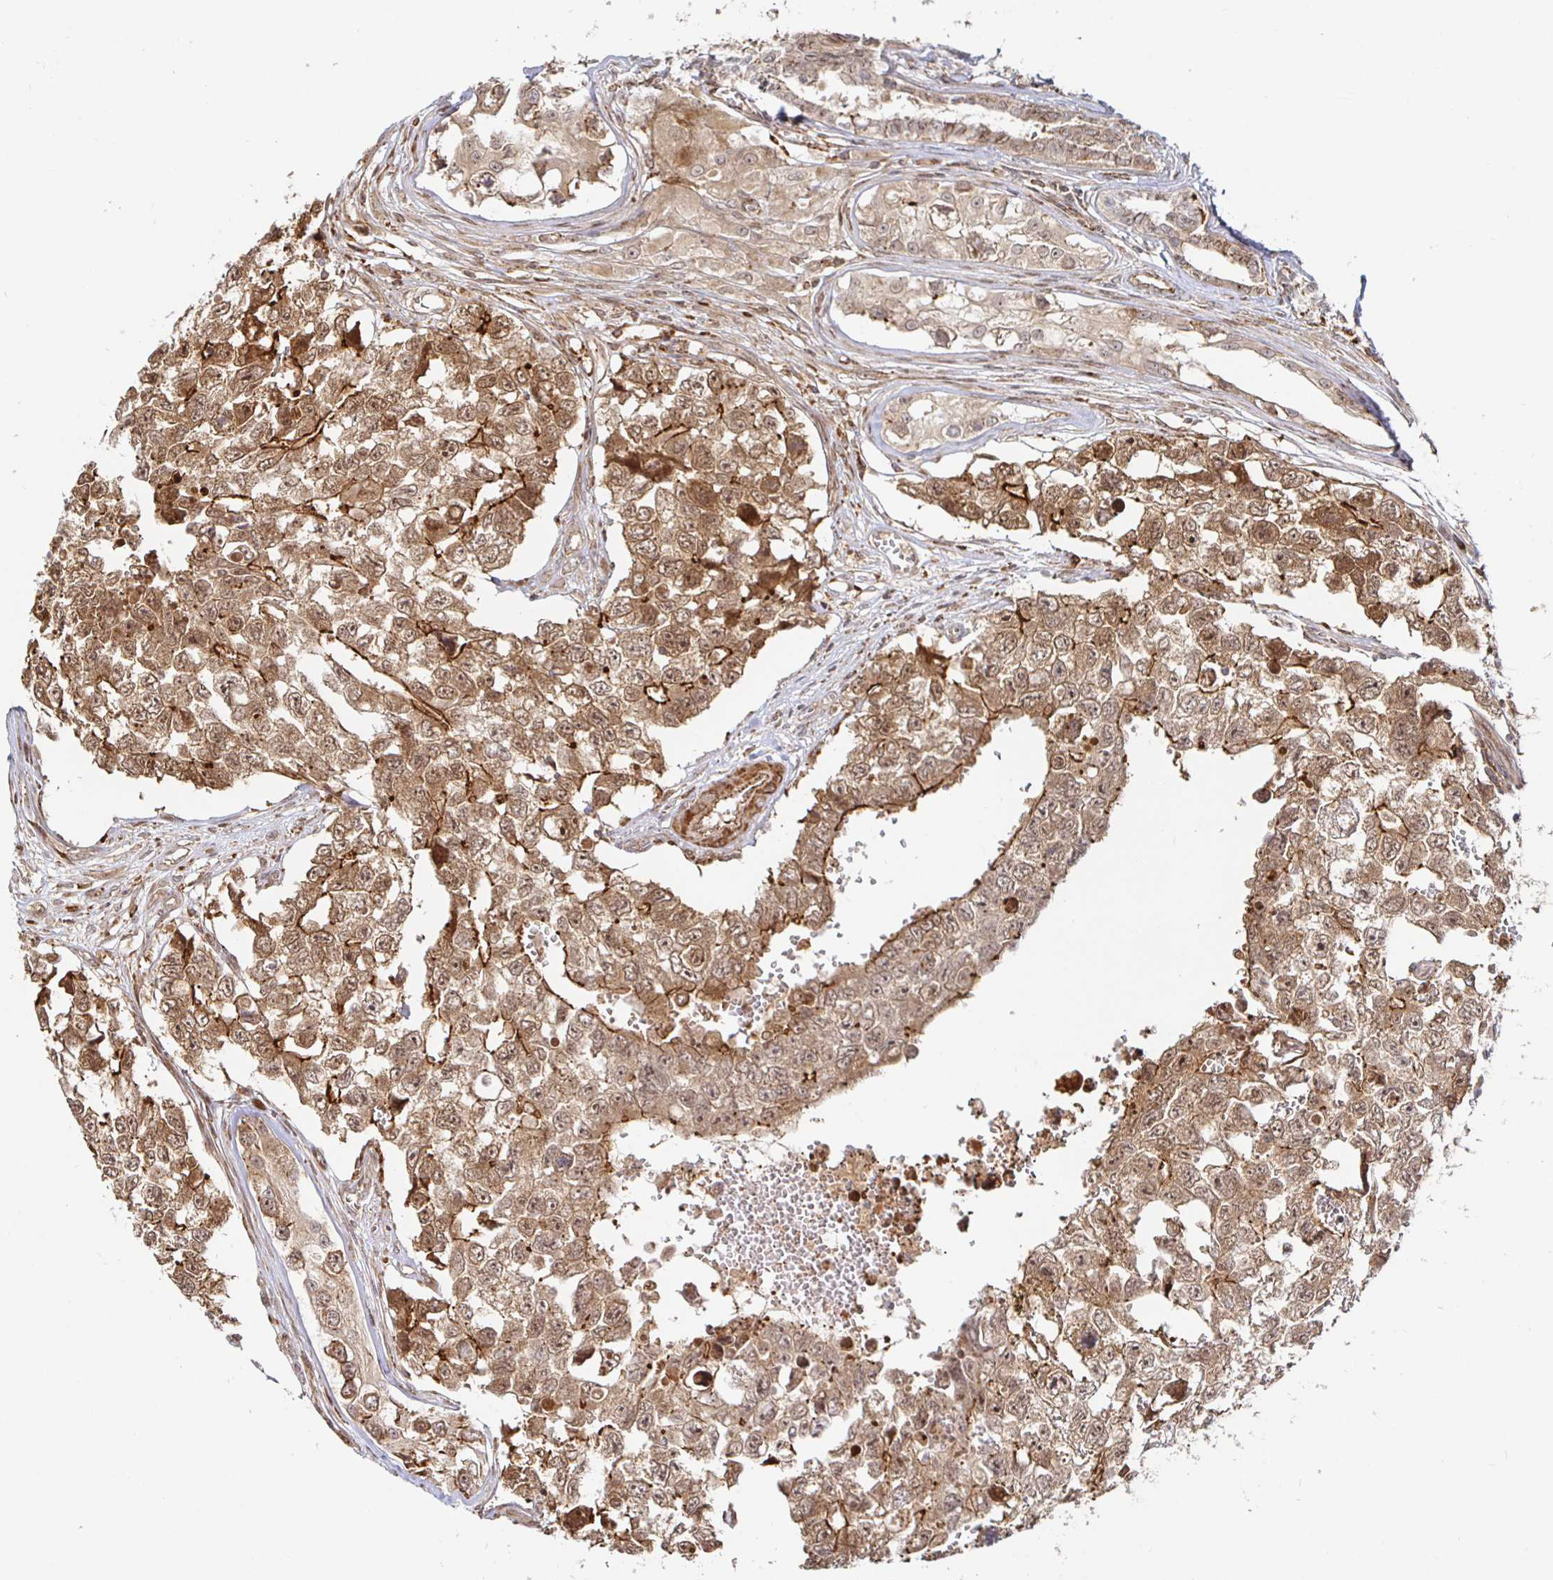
{"staining": {"intensity": "moderate", "quantity": ">75%", "location": "cytoplasmic/membranous,nuclear"}, "tissue": "testis cancer", "cell_type": "Tumor cells", "image_type": "cancer", "snomed": [{"axis": "morphology", "description": "Carcinoma, Embryonal, NOS"}, {"axis": "topography", "description": "Testis"}], "caption": "Human embryonal carcinoma (testis) stained for a protein (brown) exhibits moderate cytoplasmic/membranous and nuclear positive positivity in about >75% of tumor cells.", "gene": "STRAP", "patient": {"sex": "male", "age": 18}}